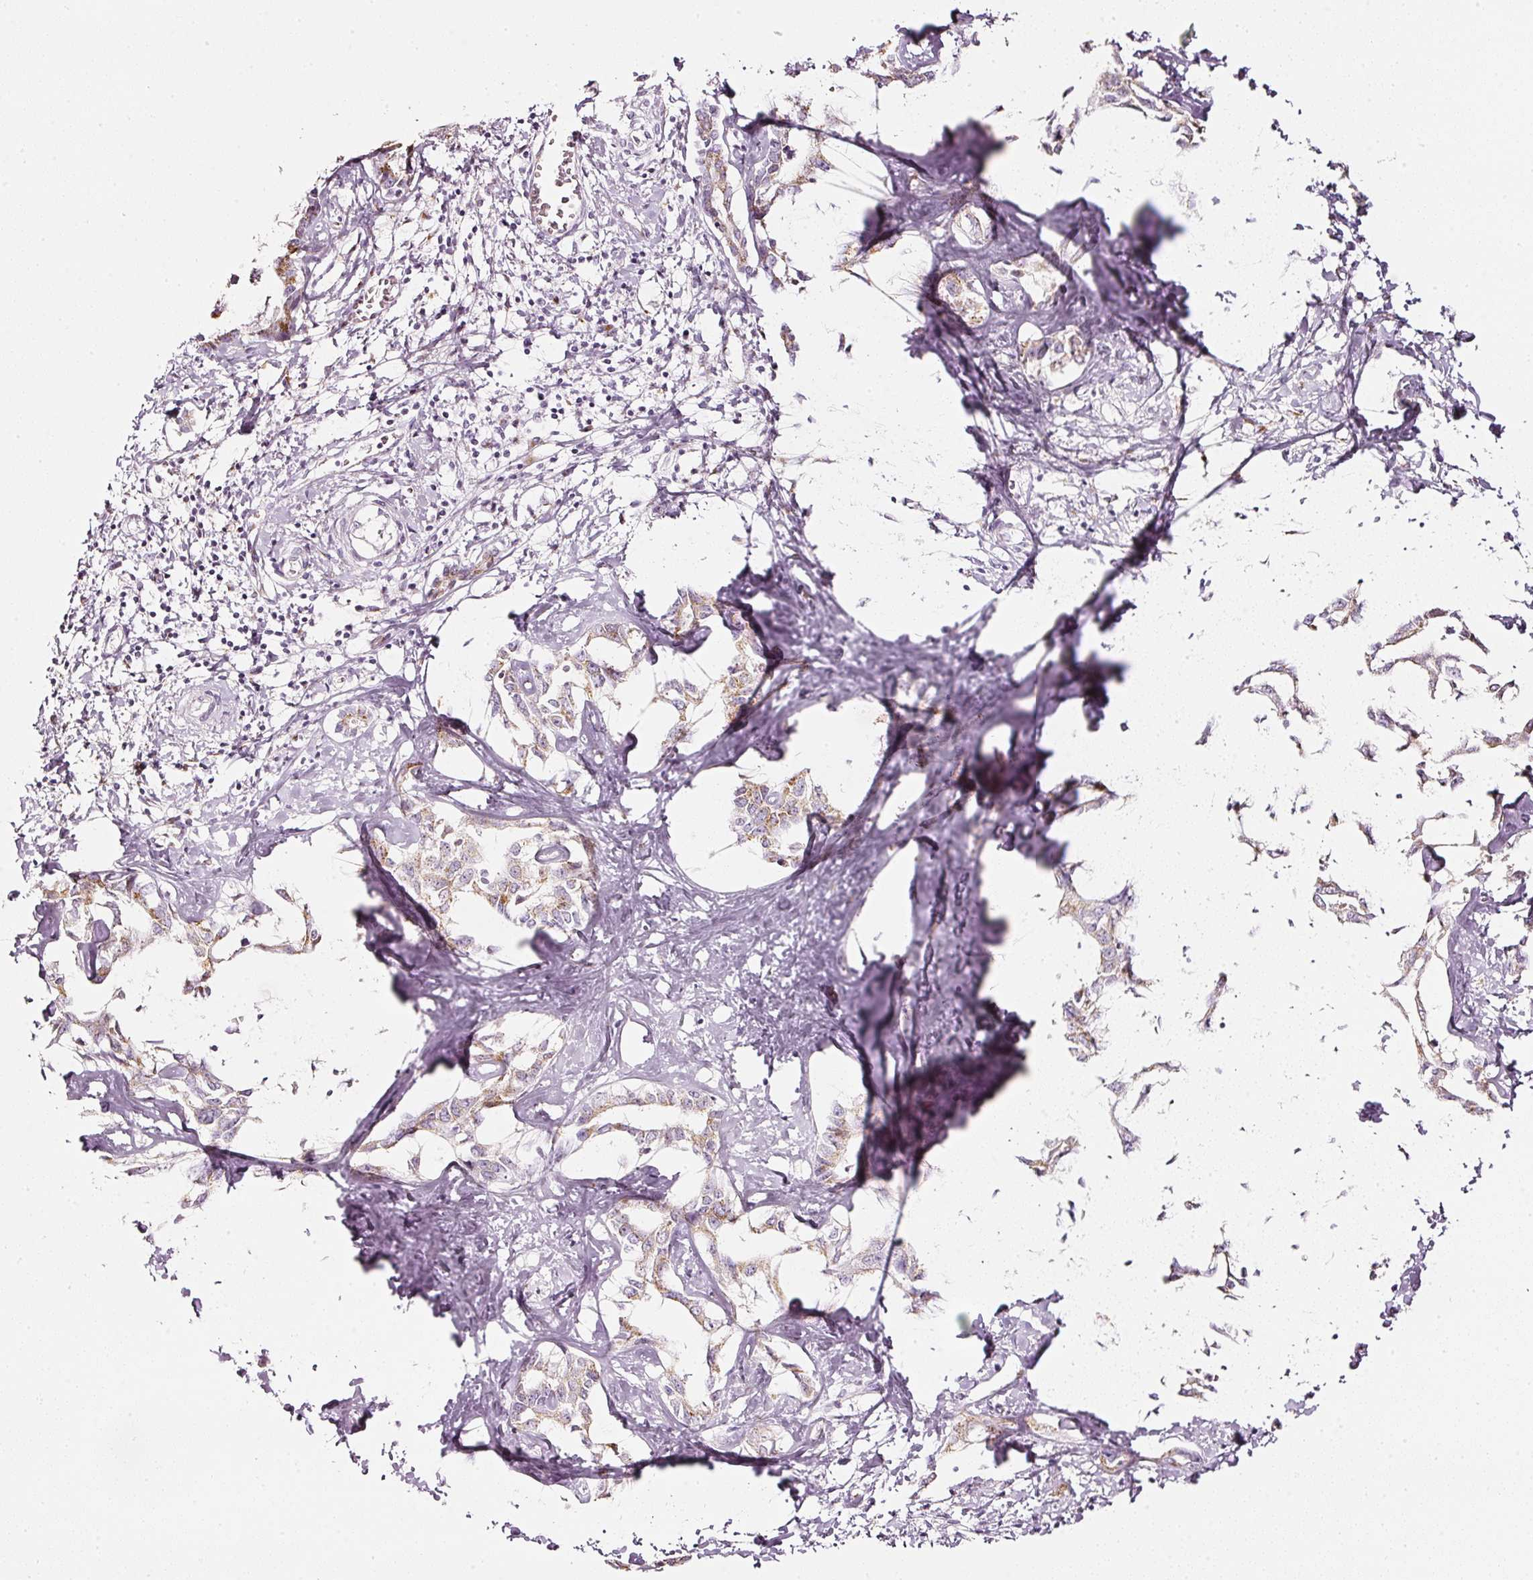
{"staining": {"intensity": "moderate", "quantity": "25%-75%", "location": "cytoplasmic/membranous"}, "tissue": "liver cancer", "cell_type": "Tumor cells", "image_type": "cancer", "snomed": [{"axis": "morphology", "description": "Cholangiocarcinoma"}, {"axis": "topography", "description": "Liver"}], "caption": "Approximately 25%-75% of tumor cells in human cholangiocarcinoma (liver) exhibit moderate cytoplasmic/membranous protein staining as visualized by brown immunohistochemical staining.", "gene": "SDF4", "patient": {"sex": "male", "age": 59}}